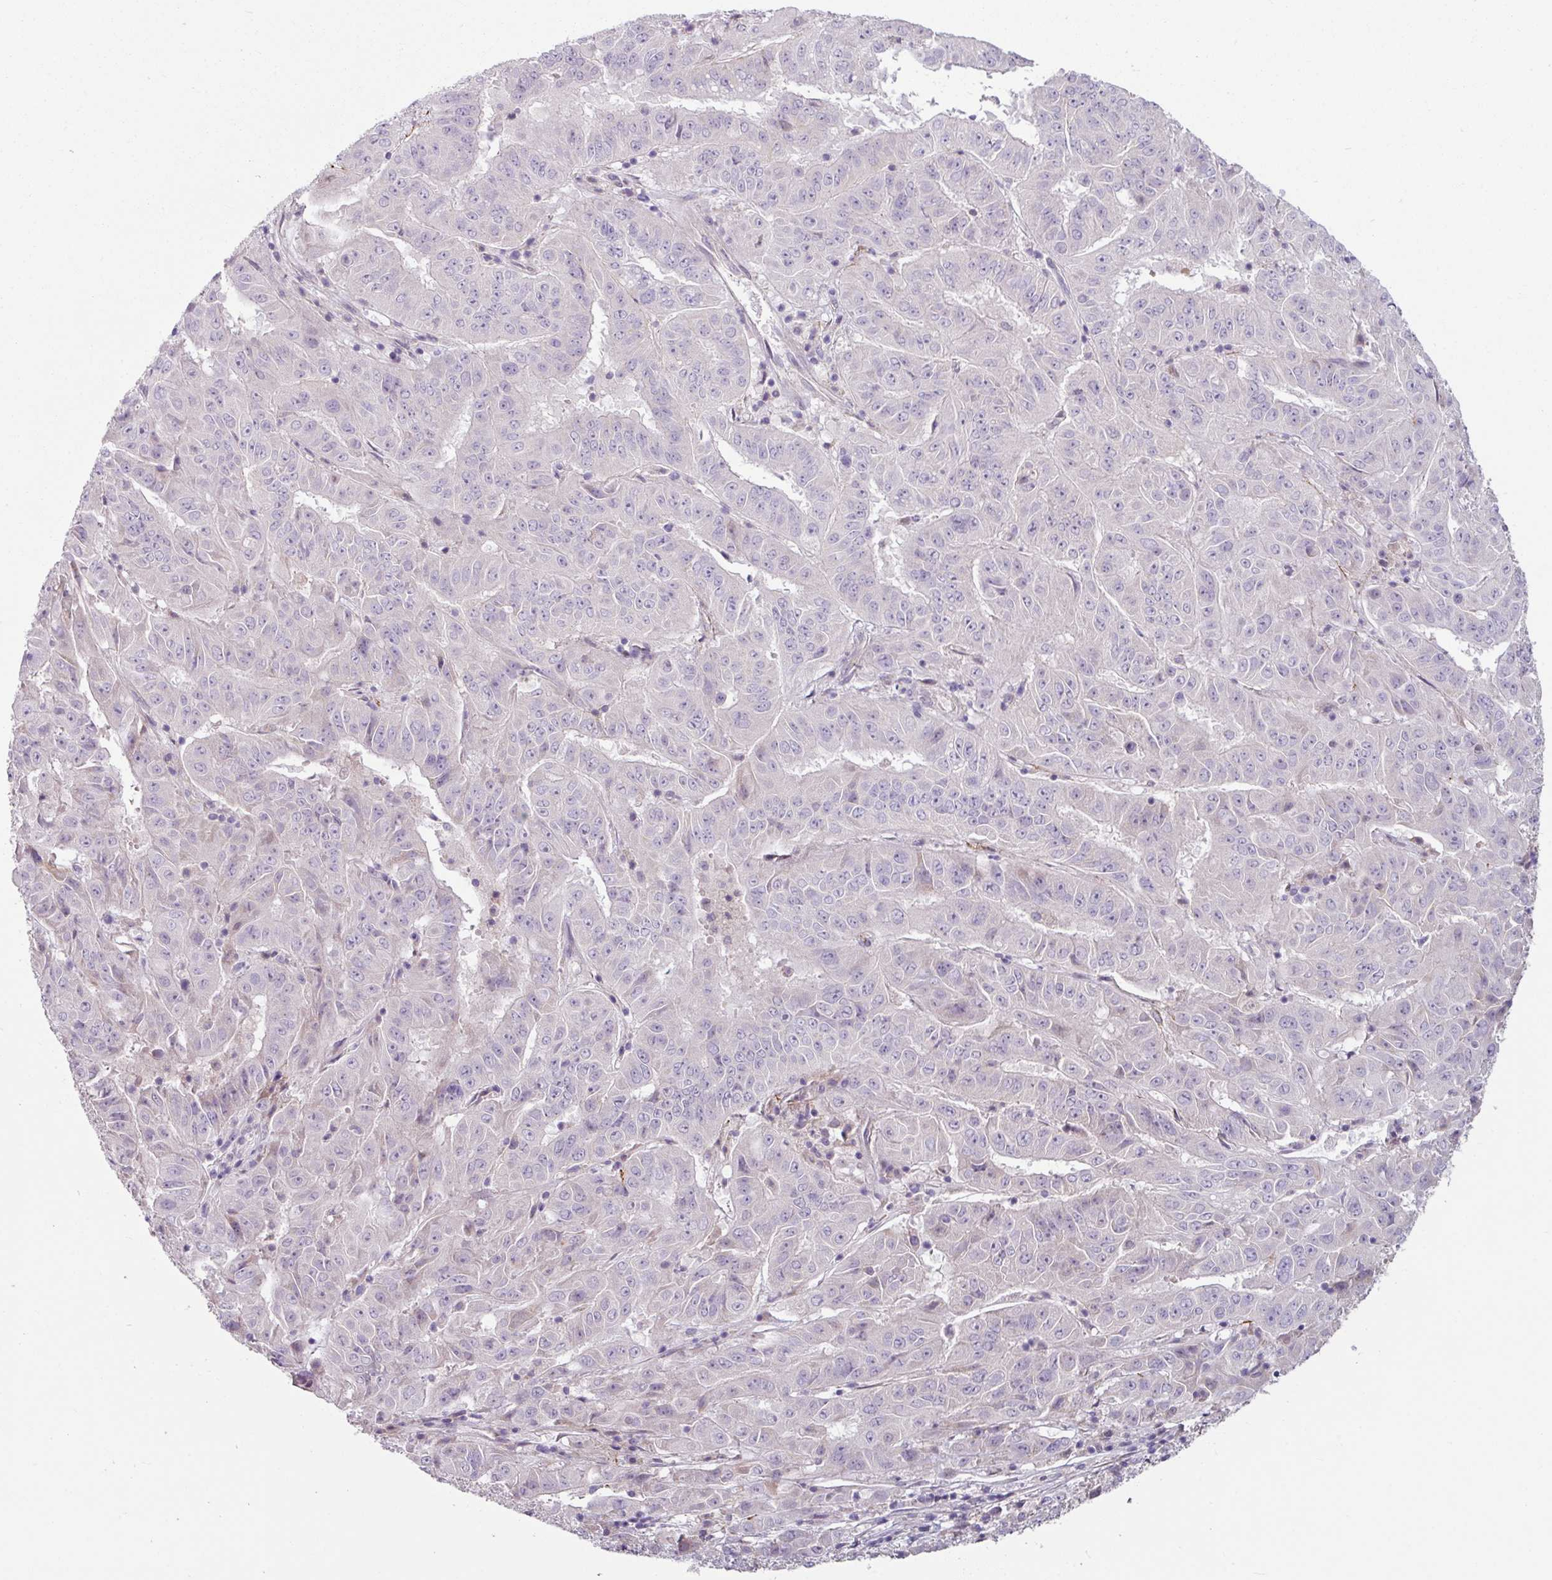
{"staining": {"intensity": "negative", "quantity": "none", "location": "none"}, "tissue": "pancreatic cancer", "cell_type": "Tumor cells", "image_type": "cancer", "snomed": [{"axis": "morphology", "description": "Adenocarcinoma, NOS"}, {"axis": "topography", "description": "Pancreas"}], "caption": "A histopathology image of pancreatic cancer (adenocarcinoma) stained for a protein shows no brown staining in tumor cells.", "gene": "MTMR14", "patient": {"sex": "male", "age": 63}}